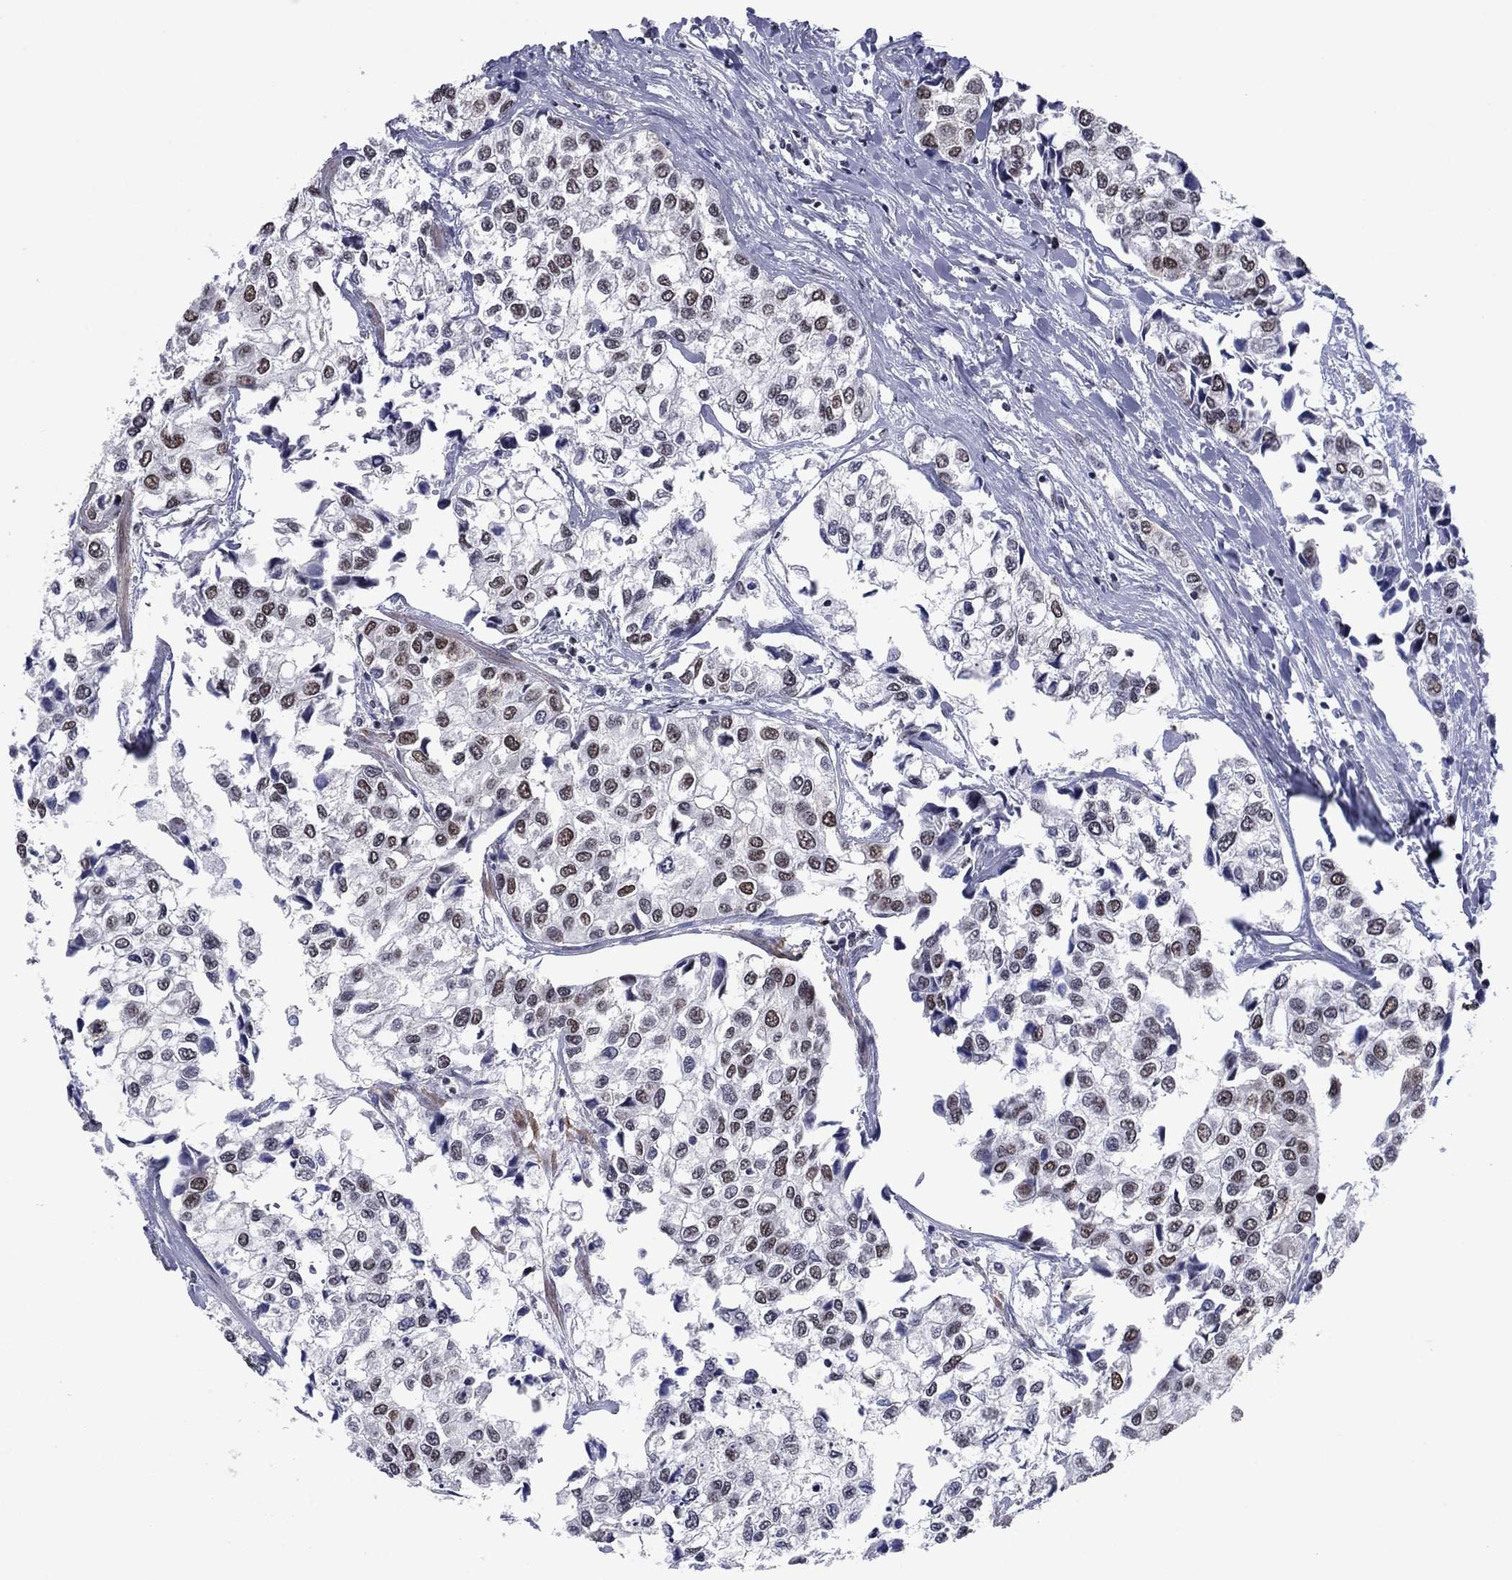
{"staining": {"intensity": "weak", "quantity": "25%-75%", "location": "nuclear"}, "tissue": "urothelial cancer", "cell_type": "Tumor cells", "image_type": "cancer", "snomed": [{"axis": "morphology", "description": "Urothelial carcinoma, High grade"}, {"axis": "topography", "description": "Urinary bladder"}], "caption": "Protein expression analysis of human urothelial carcinoma (high-grade) reveals weak nuclear staining in about 25%-75% of tumor cells.", "gene": "TYMS", "patient": {"sex": "male", "age": 73}}